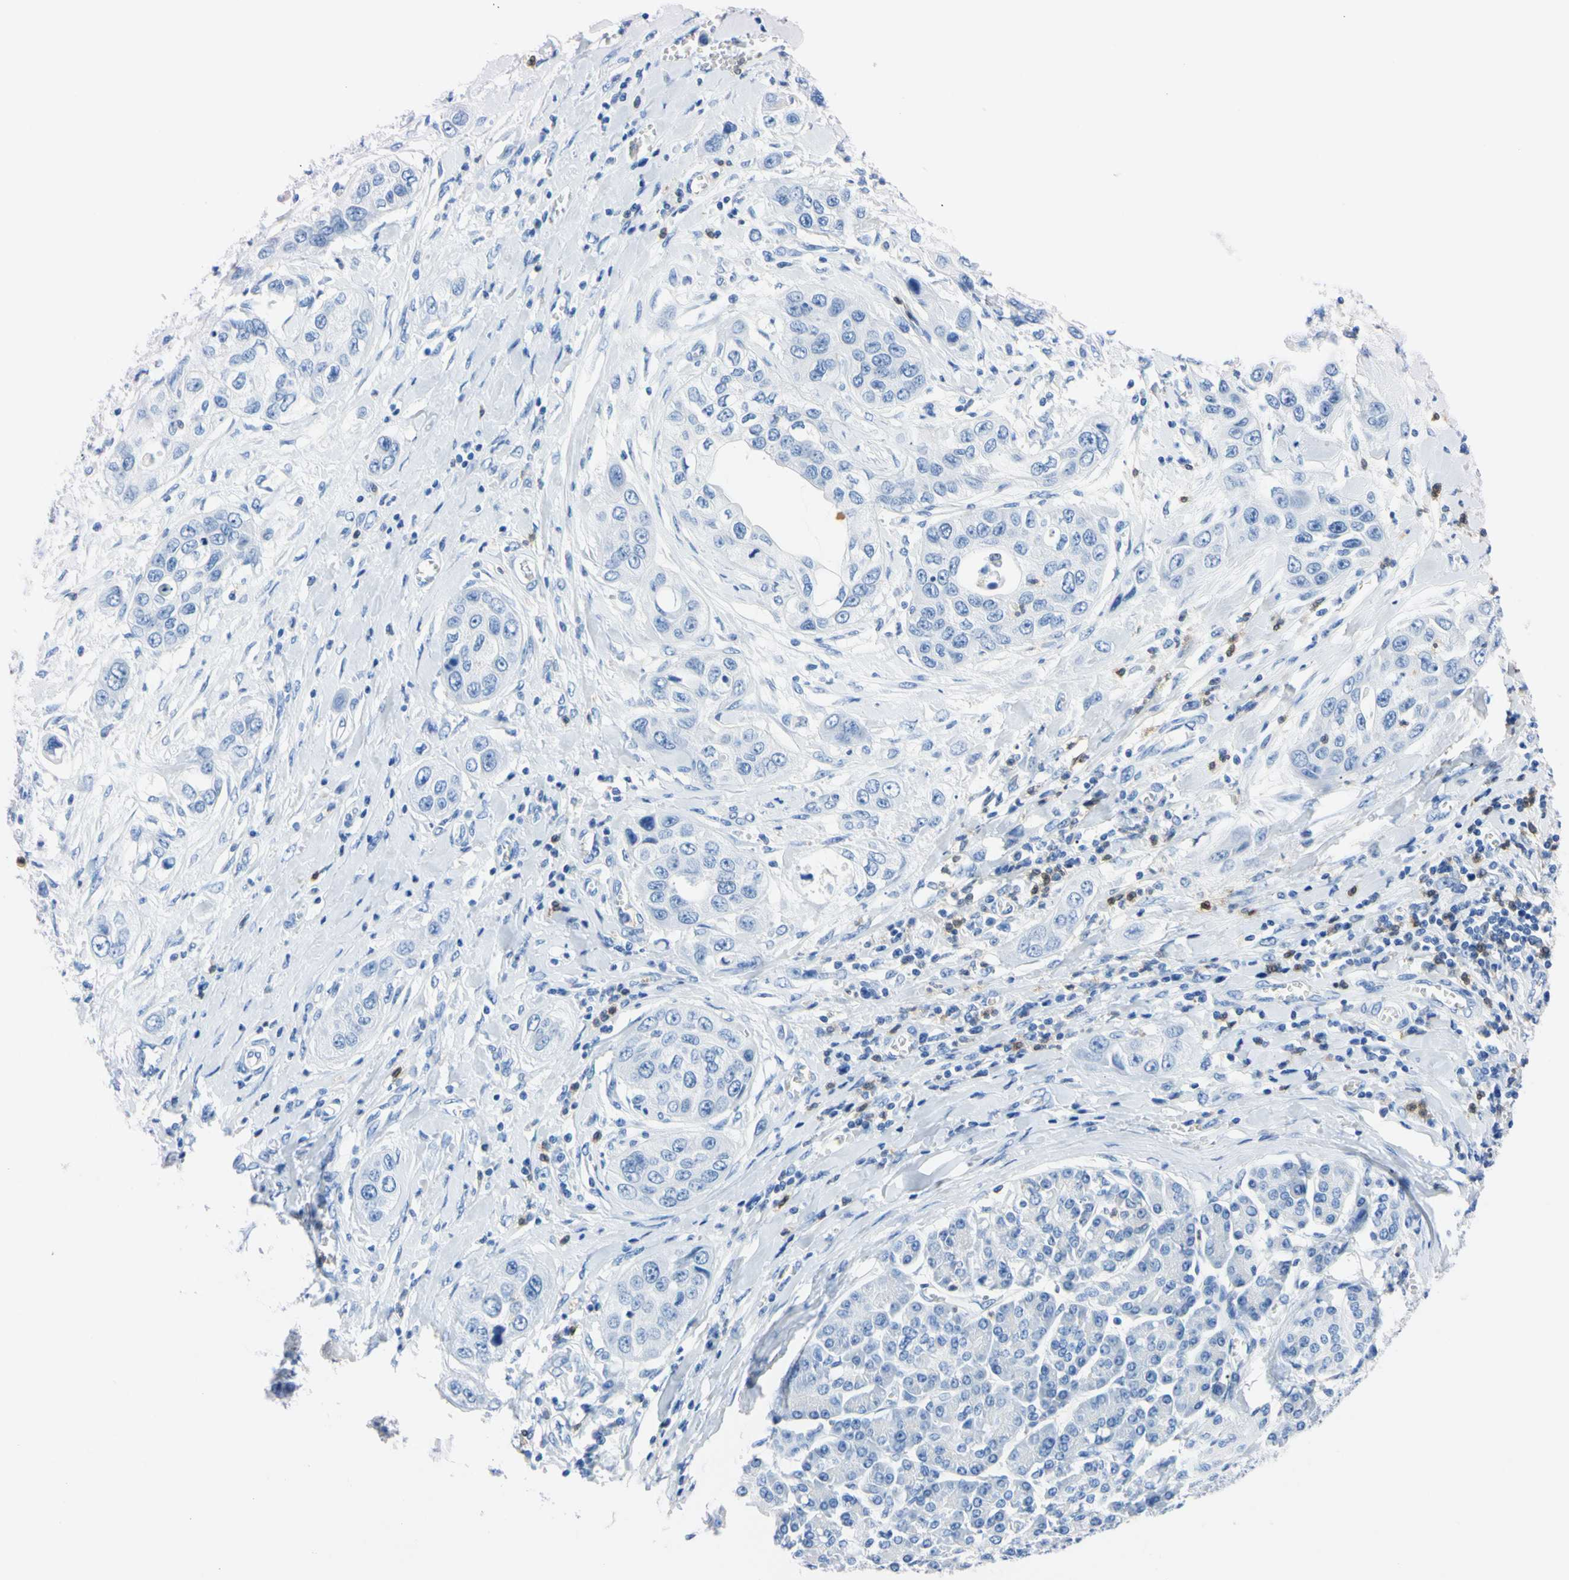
{"staining": {"intensity": "negative", "quantity": "none", "location": "none"}, "tissue": "pancreatic cancer", "cell_type": "Tumor cells", "image_type": "cancer", "snomed": [{"axis": "morphology", "description": "Adenocarcinoma, NOS"}, {"axis": "topography", "description": "Pancreas"}], "caption": "IHC image of neoplastic tissue: human pancreatic adenocarcinoma stained with DAB (3,3'-diaminobenzidine) shows no significant protein expression in tumor cells.", "gene": "NCF4", "patient": {"sex": "female", "age": 70}}